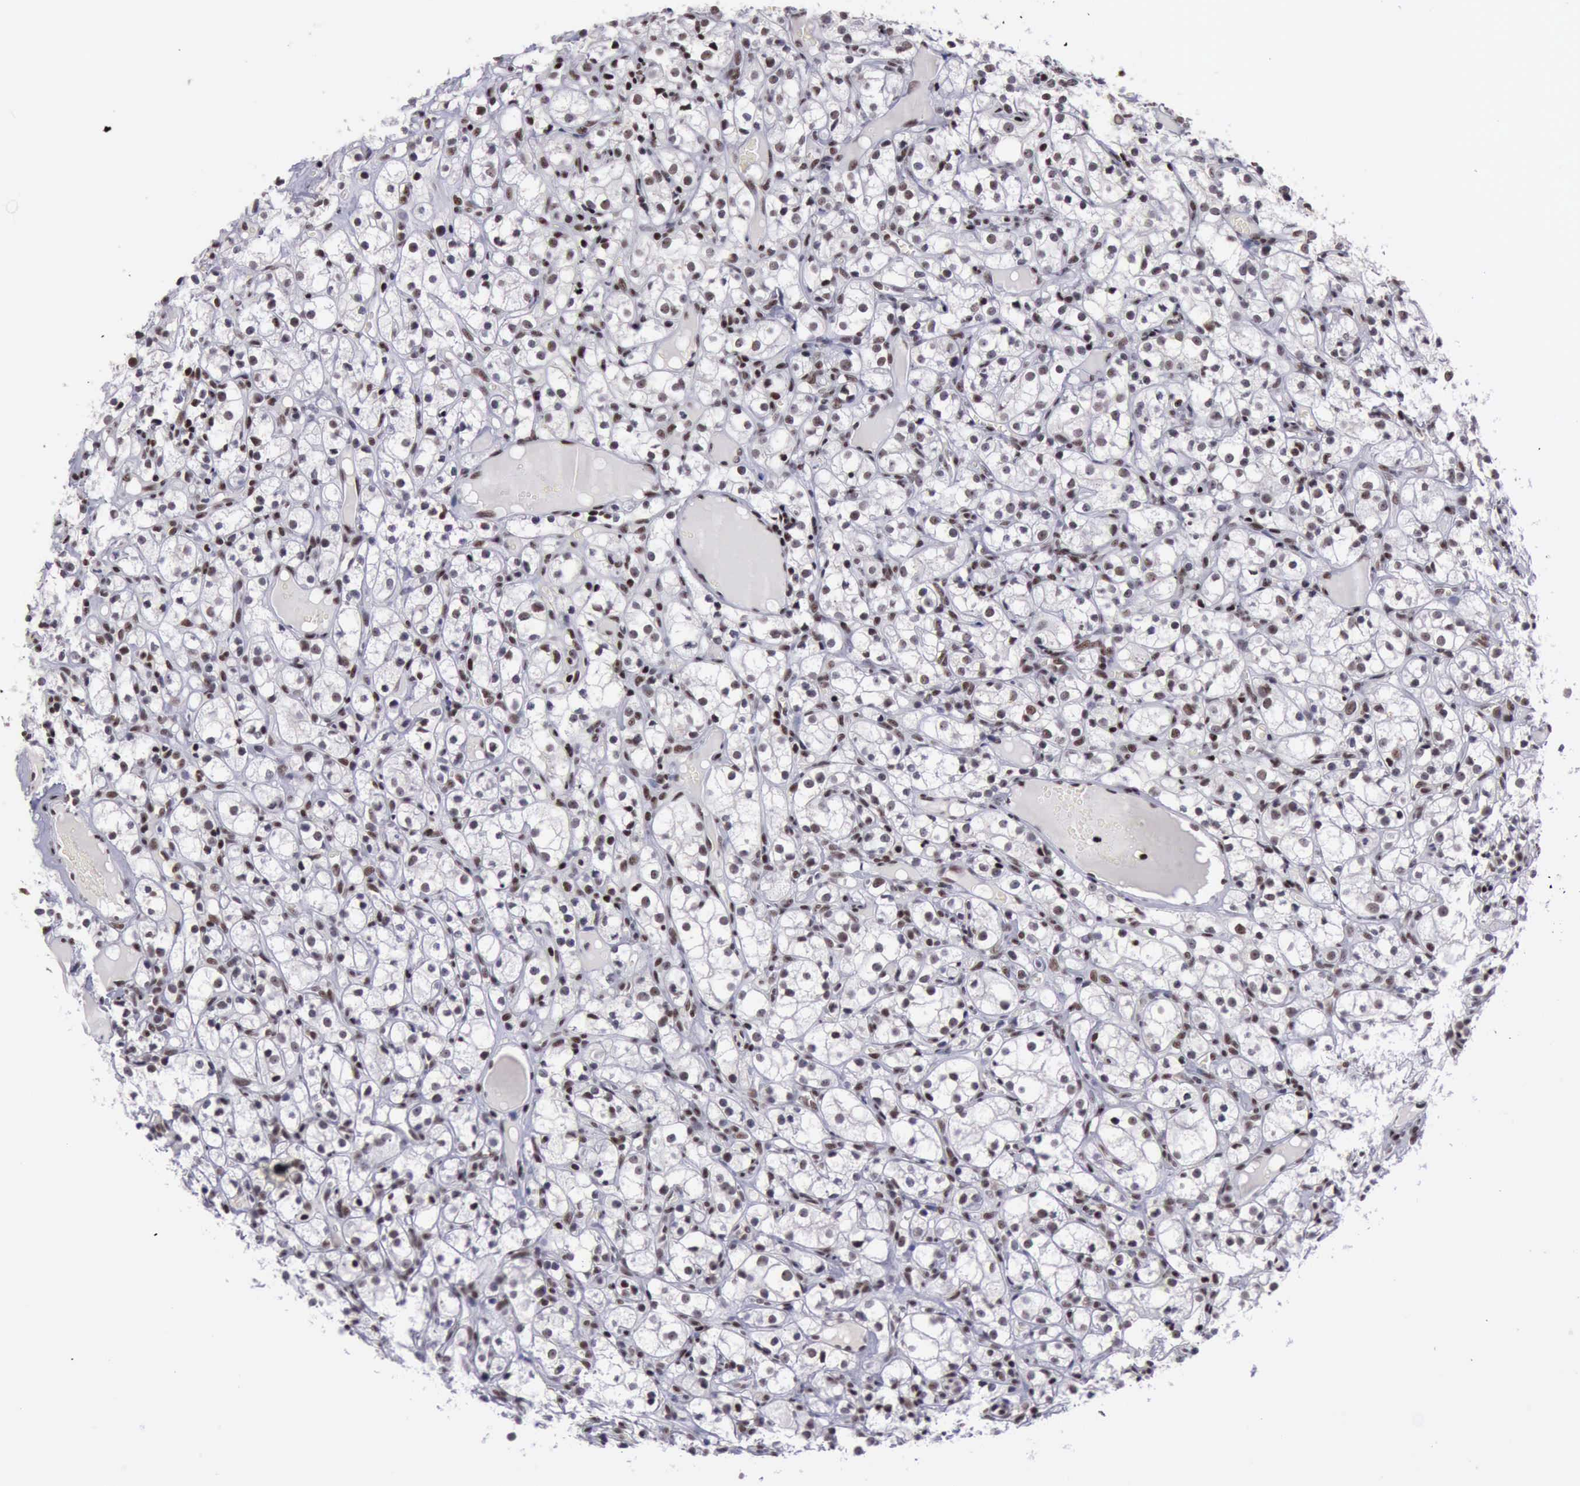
{"staining": {"intensity": "moderate", "quantity": ">75%", "location": "nuclear"}, "tissue": "renal cancer", "cell_type": "Tumor cells", "image_type": "cancer", "snomed": [{"axis": "morphology", "description": "Adenocarcinoma, NOS"}, {"axis": "topography", "description": "Kidney"}], "caption": "Protein expression by IHC reveals moderate nuclear staining in approximately >75% of tumor cells in renal cancer.", "gene": "YY1", "patient": {"sex": "male", "age": 61}}